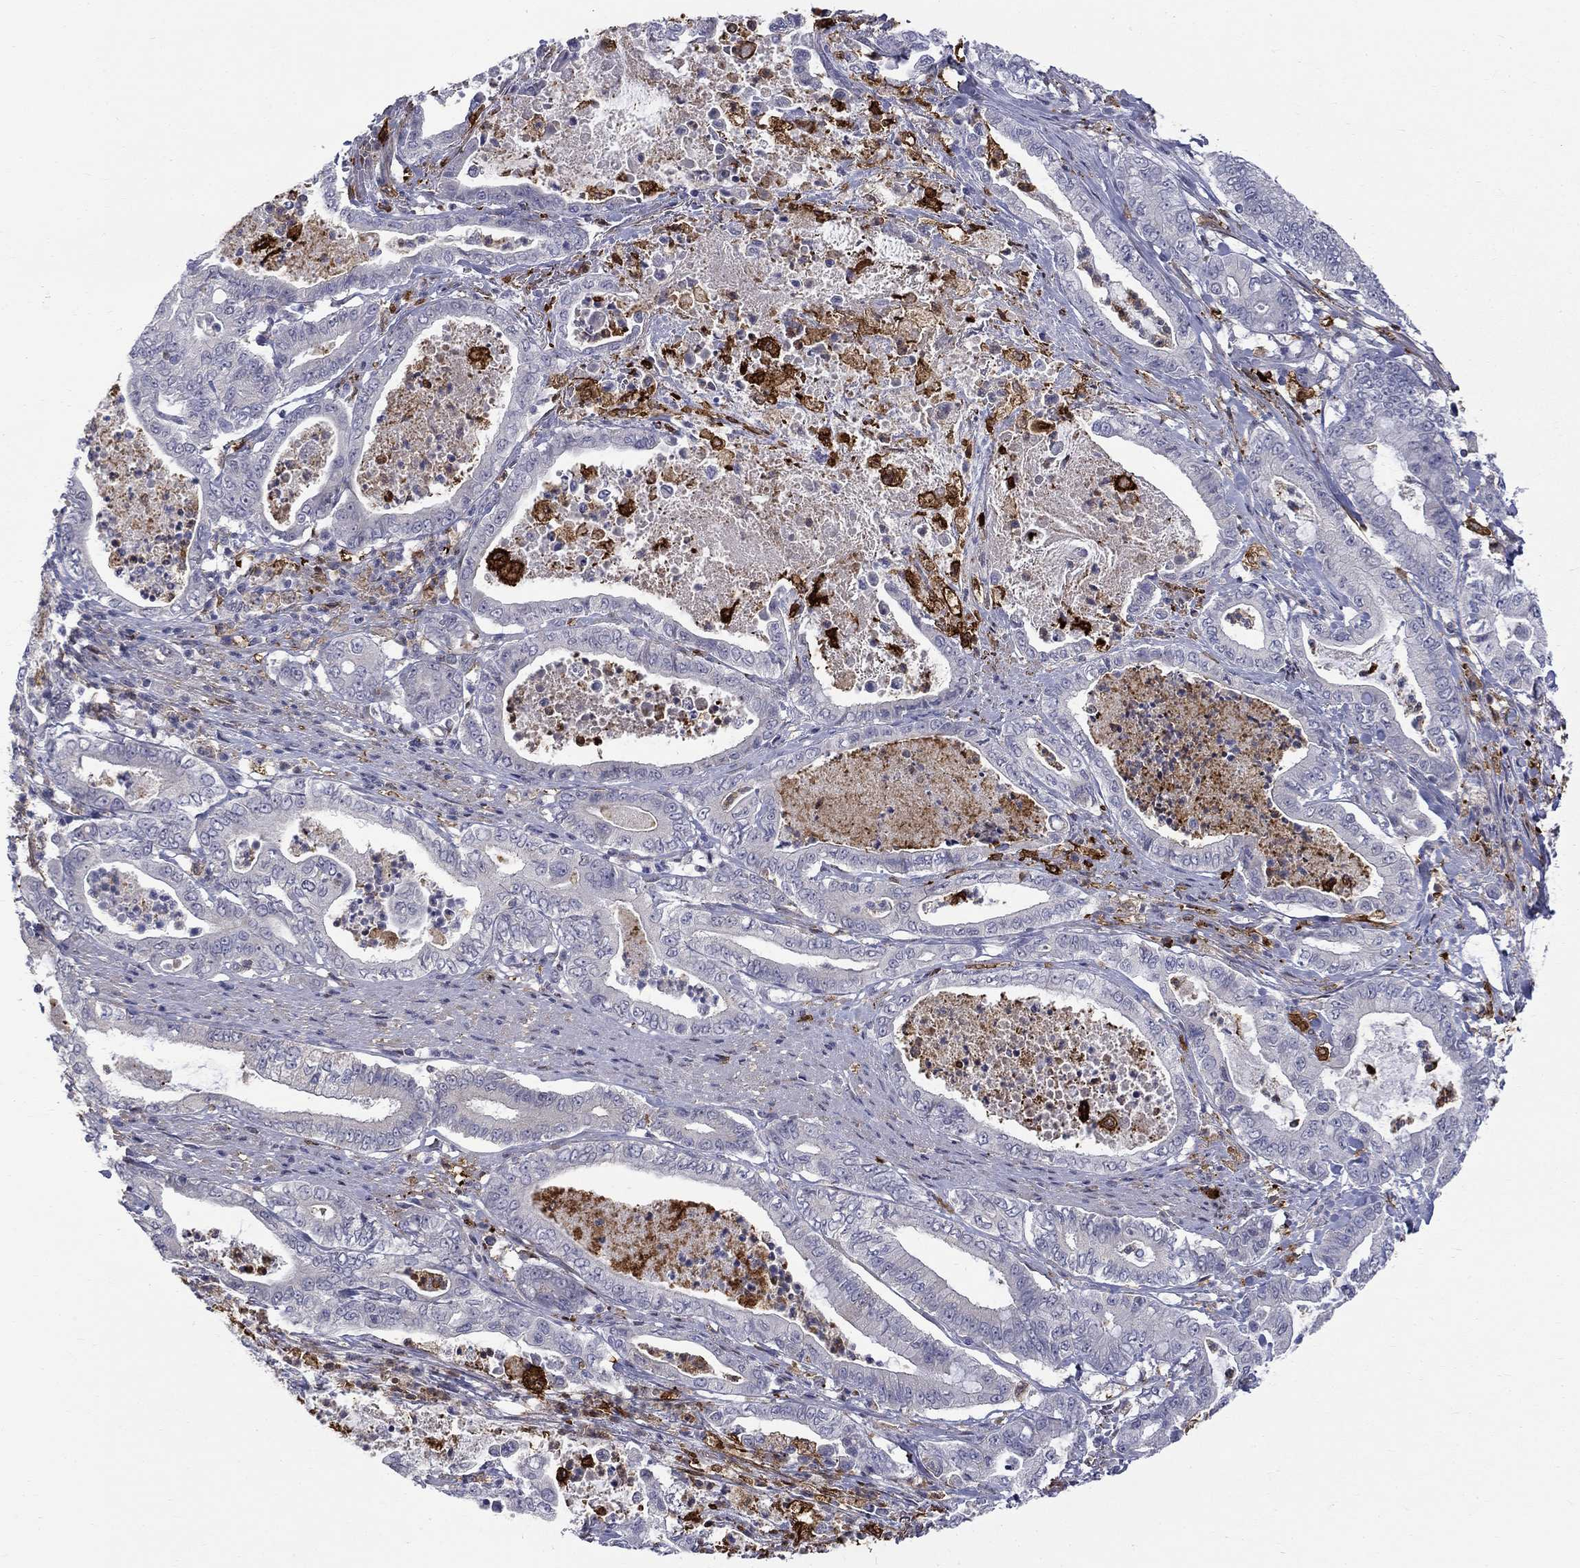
{"staining": {"intensity": "negative", "quantity": "none", "location": "none"}, "tissue": "pancreatic cancer", "cell_type": "Tumor cells", "image_type": "cancer", "snomed": [{"axis": "morphology", "description": "Adenocarcinoma, NOS"}, {"axis": "topography", "description": "Pancreas"}], "caption": "IHC of human adenocarcinoma (pancreatic) exhibits no positivity in tumor cells. (DAB IHC, high magnification).", "gene": "PCBP3", "patient": {"sex": "male", "age": 71}}